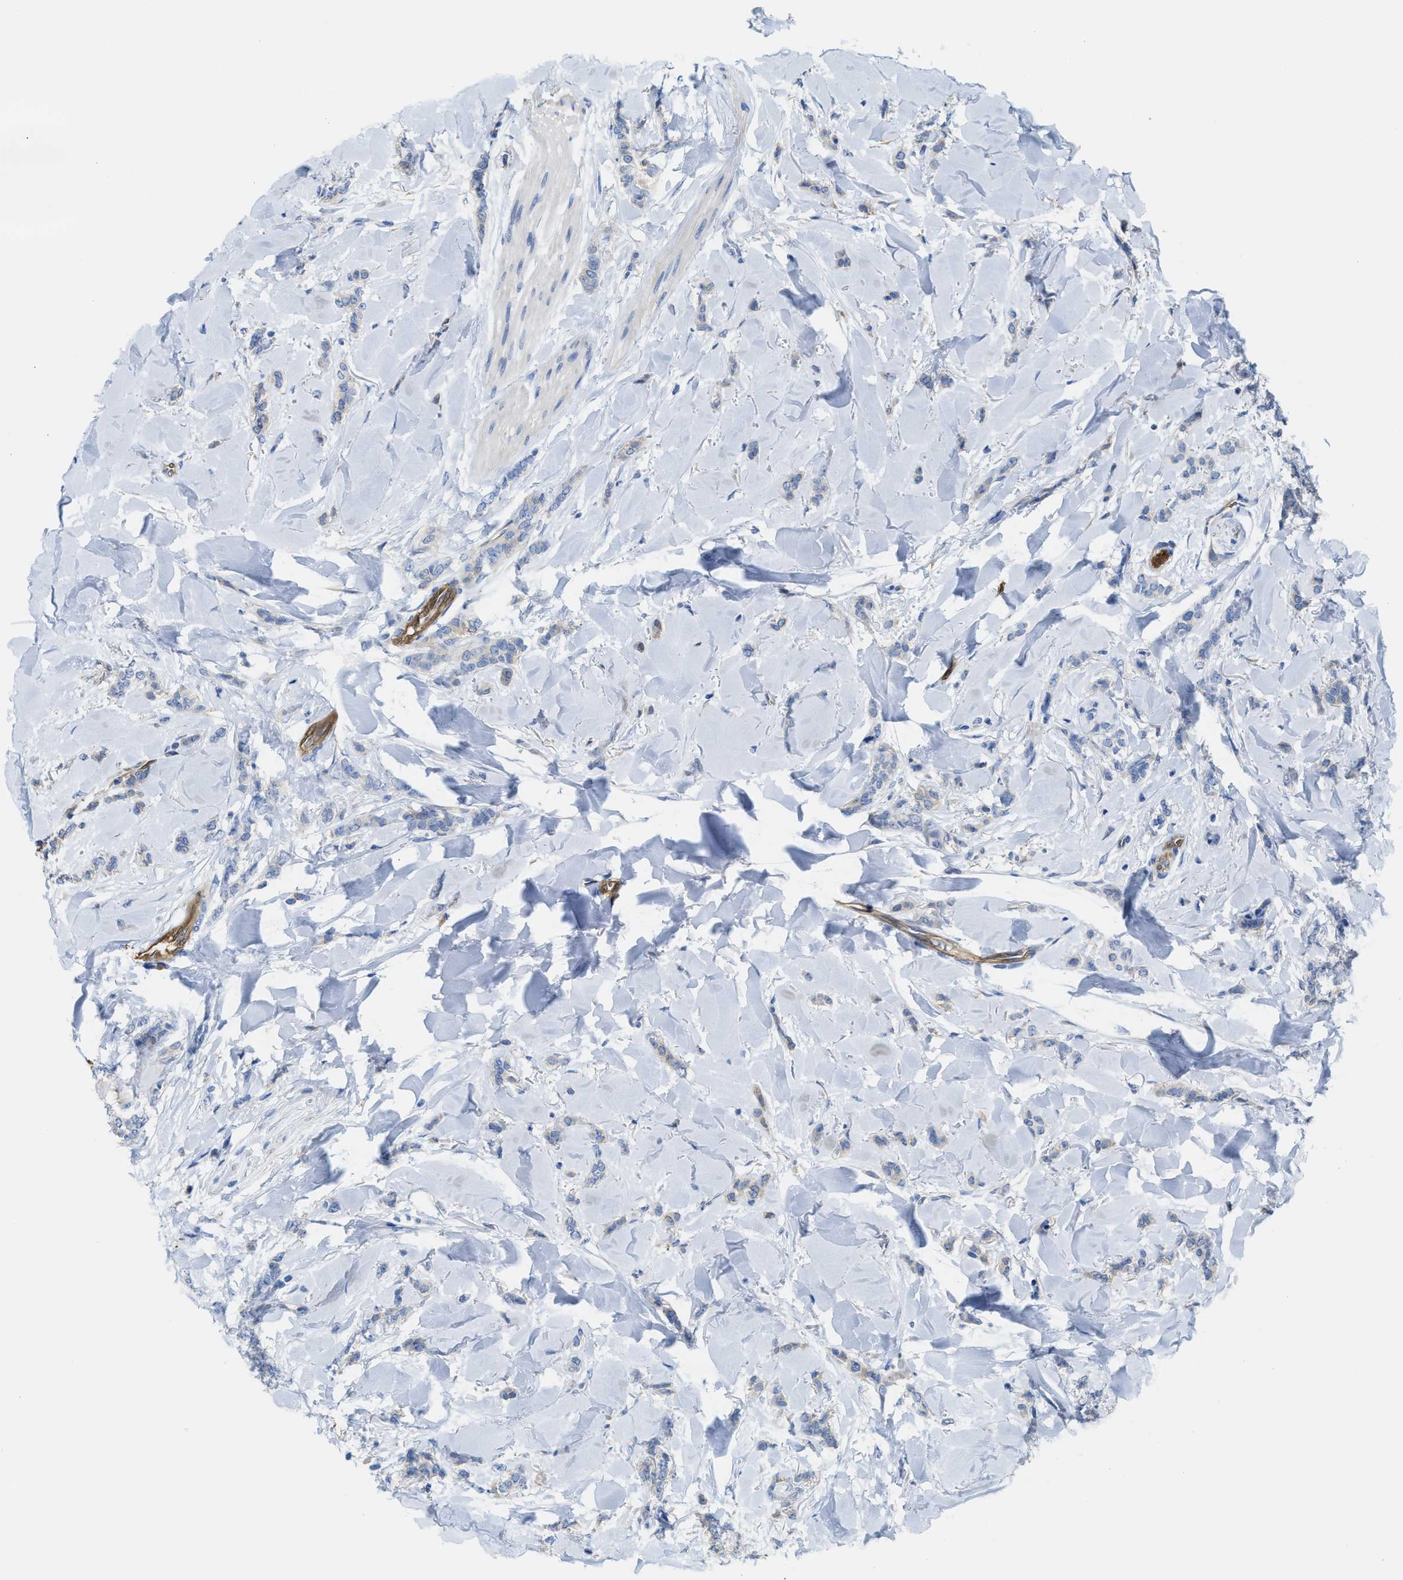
{"staining": {"intensity": "negative", "quantity": "none", "location": "none"}, "tissue": "breast cancer", "cell_type": "Tumor cells", "image_type": "cancer", "snomed": [{"axis": "morphology", "description": "Lobular carcinoma"}, {"axis": "topography", "description": "Skin"}, {"axis": "topography", "description": "Breast"}], "caption": "Immunohistochemical staining of human breast cancer reveals no significant staining in tumor cells.", "gene": "ASS1", "patient": {"sex": "female", "age": 46}}